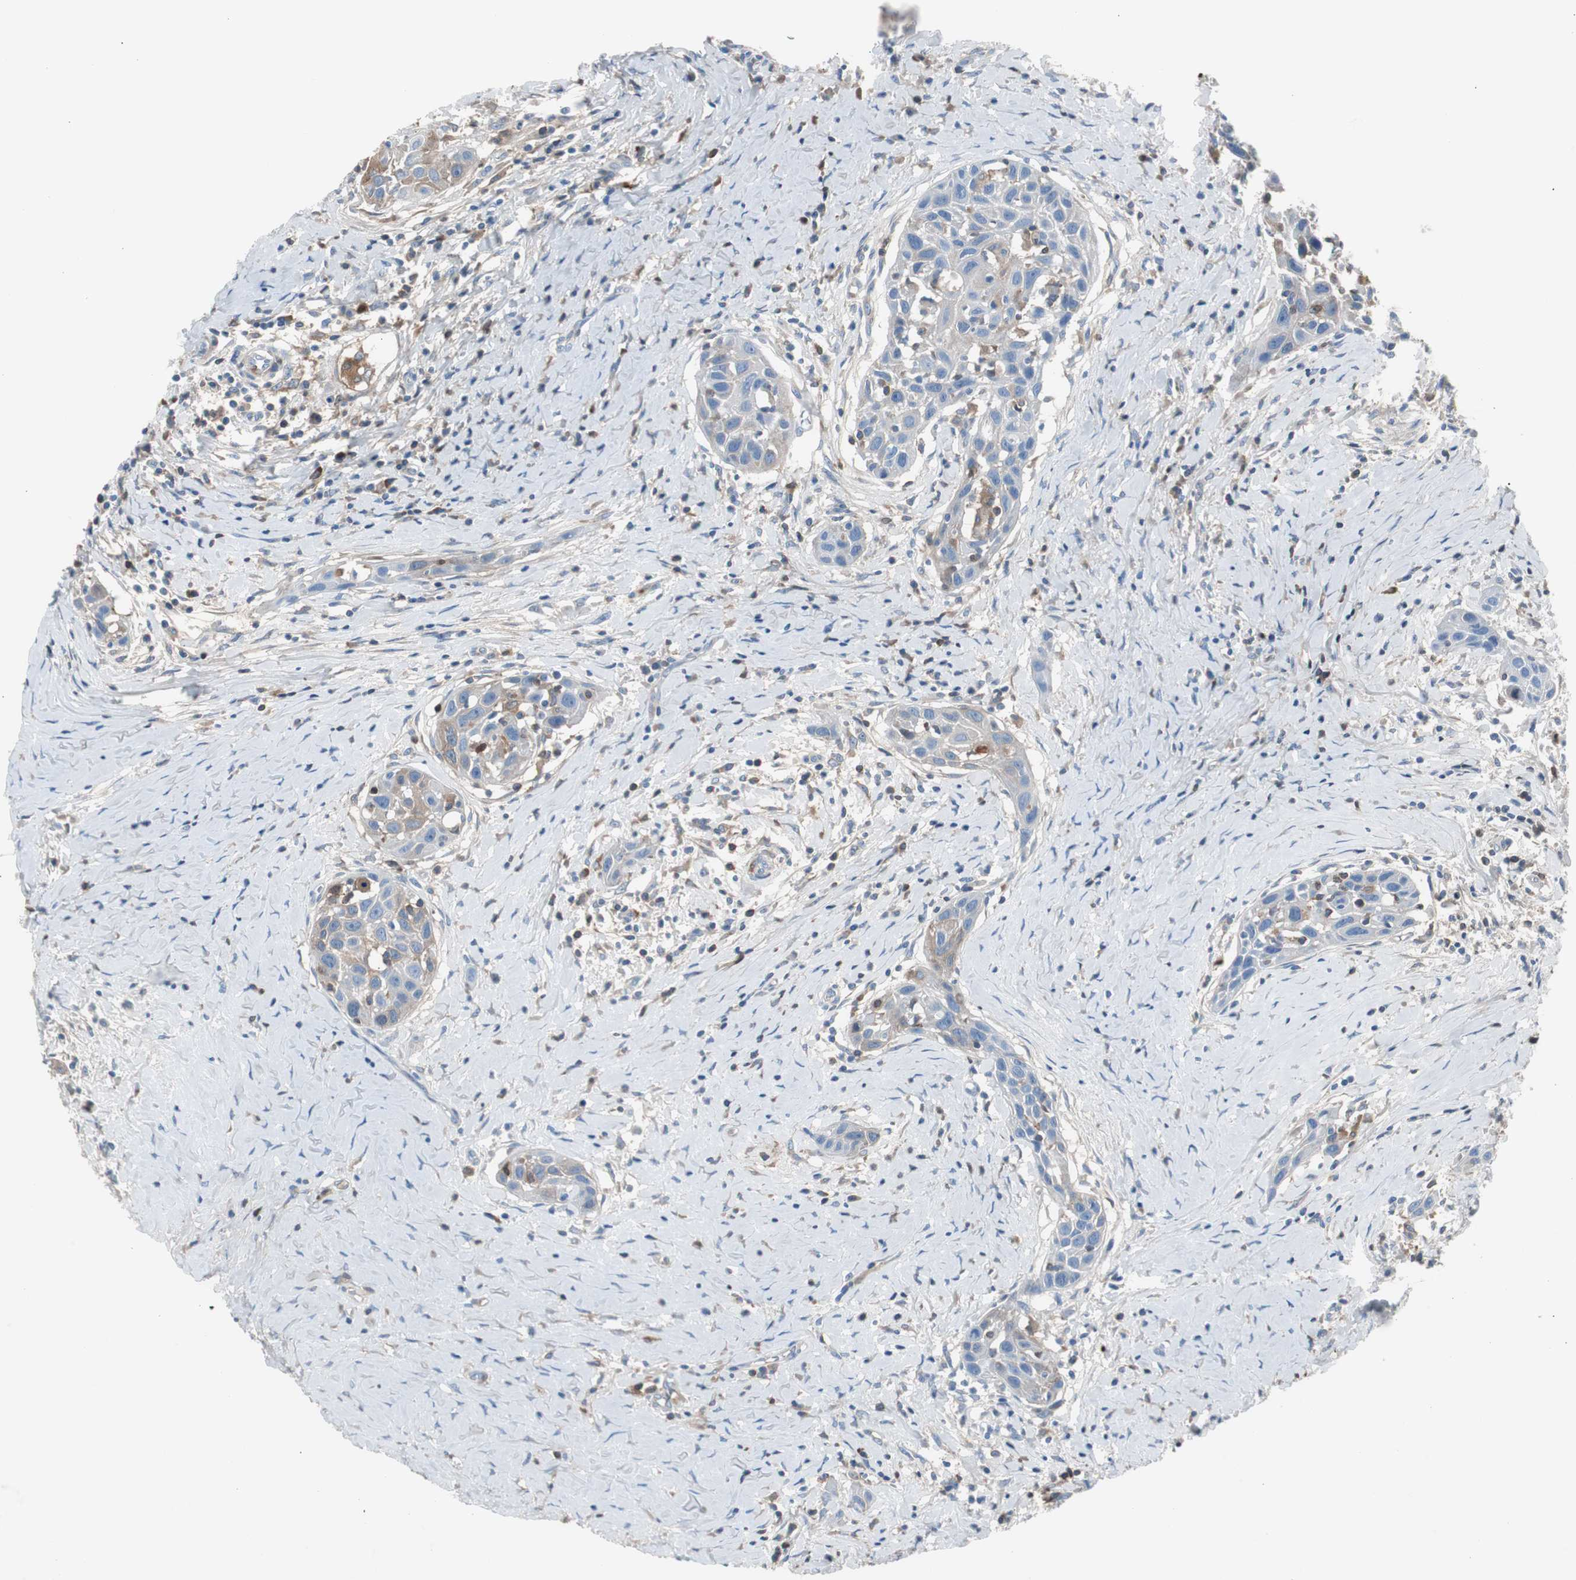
{"staining": {"intensity": "moderate", "quantity": "<25%", "location": "cytoplasmic/membranous"}, "tissue": "head and neck cancer", "cell_type": "Tumor cells", "image_type": "cancer", "snomed": [{"axis": "morphology", "description": "Squamous cell carcinoma, NOS"}, {"axis": "topography", "description": "Oral tissue"}, {"axis": "topography", "description": "Head-Neck"}], "caption": "There is low levels of moderate cytoplasmic/membranous positivity in tumor cells of squamous cell carcinoma (head and neck), as demonstrated by immunohistochemical staining (brown color).", "gene": "SERPINF1", "patient": {"sex": "female", "age": 50}}